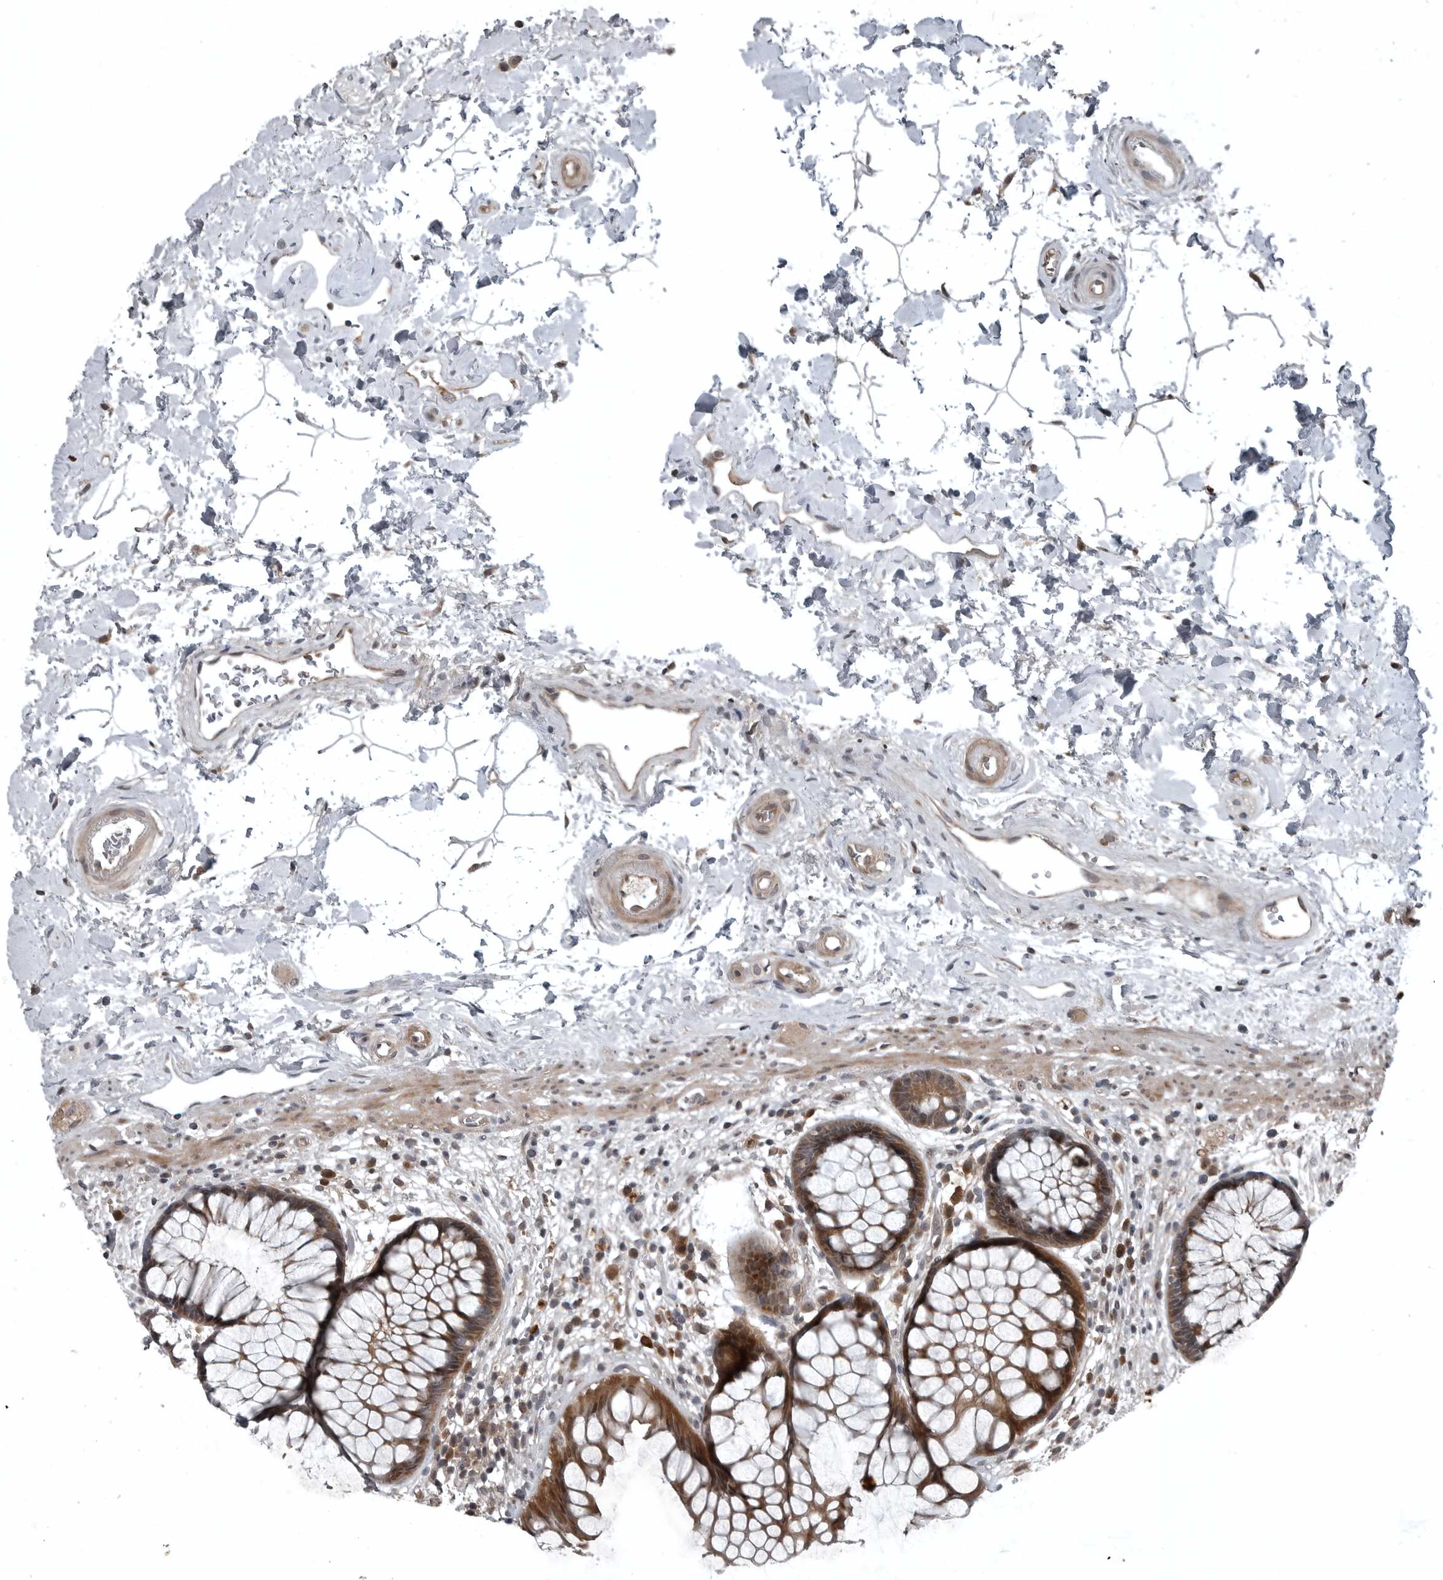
{"staining": {"intensity": "moderate", "quantity": ">75%", "location": "cytoplasmic/membranous,nuclear"}, "tissue": "rectum", "cell_type": "Glandular cells", "image_type": "normal", "snomed": [{"axis": "morphology", "description": "Normal tissue, NOS"}, {"axis": "topography", "description": "Rectum"}], "caption": "Approximately >75% of glandular cells in normal rectum reveal moderate cytoplasmic/membranous,nuclear protein positivity as visualized by brown immunohistochemical staining.", "gene": "GAK", "patient": {"sex": "male", "age": 51}}